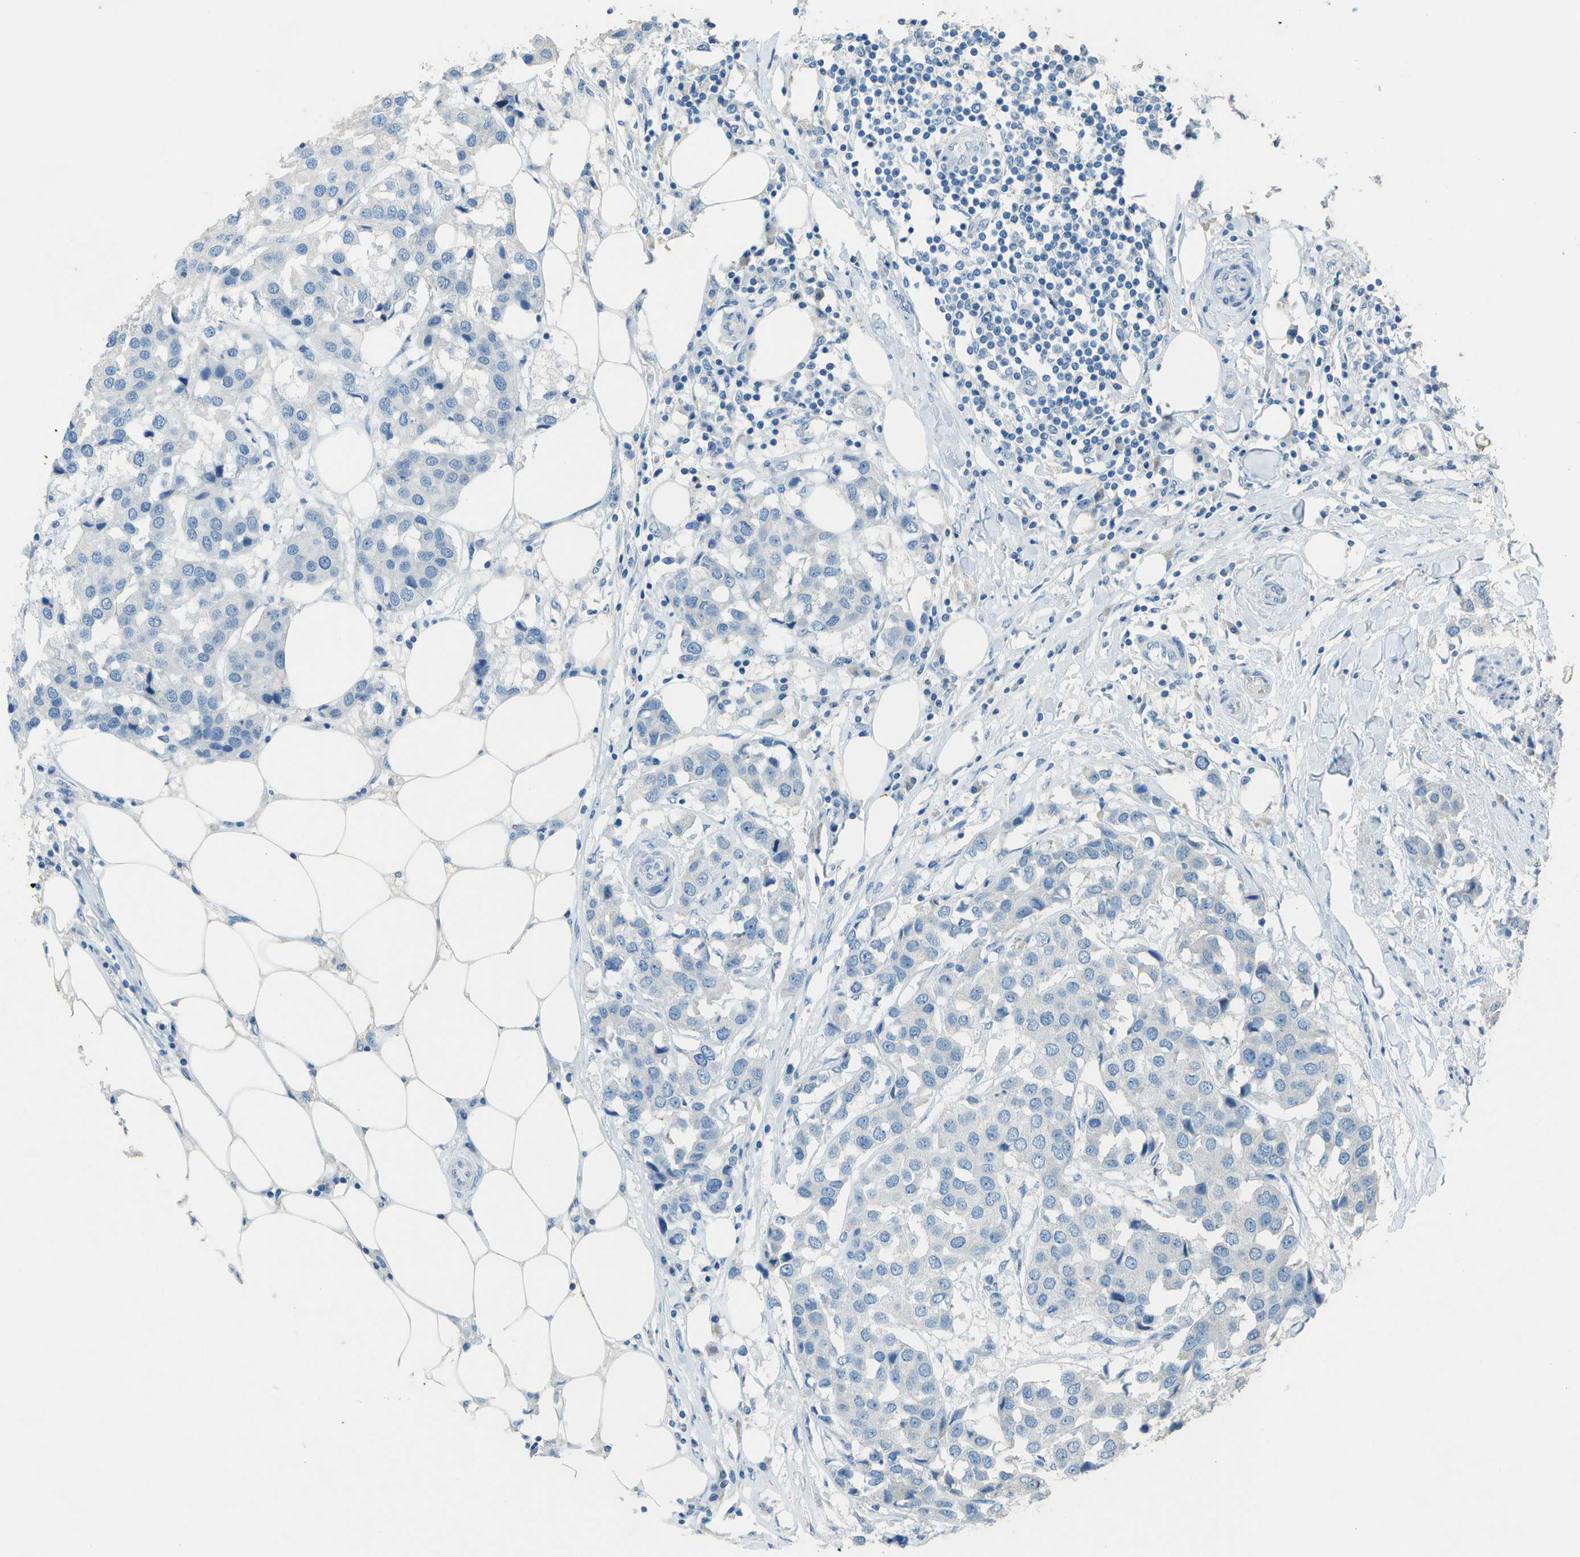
{"staining": {"intensity": "negative", "quantity": "none", "location": "none"}, "tissue": "breast cancer", "cell_type": "Tumor cells", "image_type": "cancer", "snomed": [{"axis": "morphology", "description": "Duct carcinoma"}, {"axis": "topography", "description": "Breast"}], "caption": "The image displays no significant staining in tumor cells of breast cancer.", "gene": "LGI2", "patient": {"sex": "female", "age": 80}}